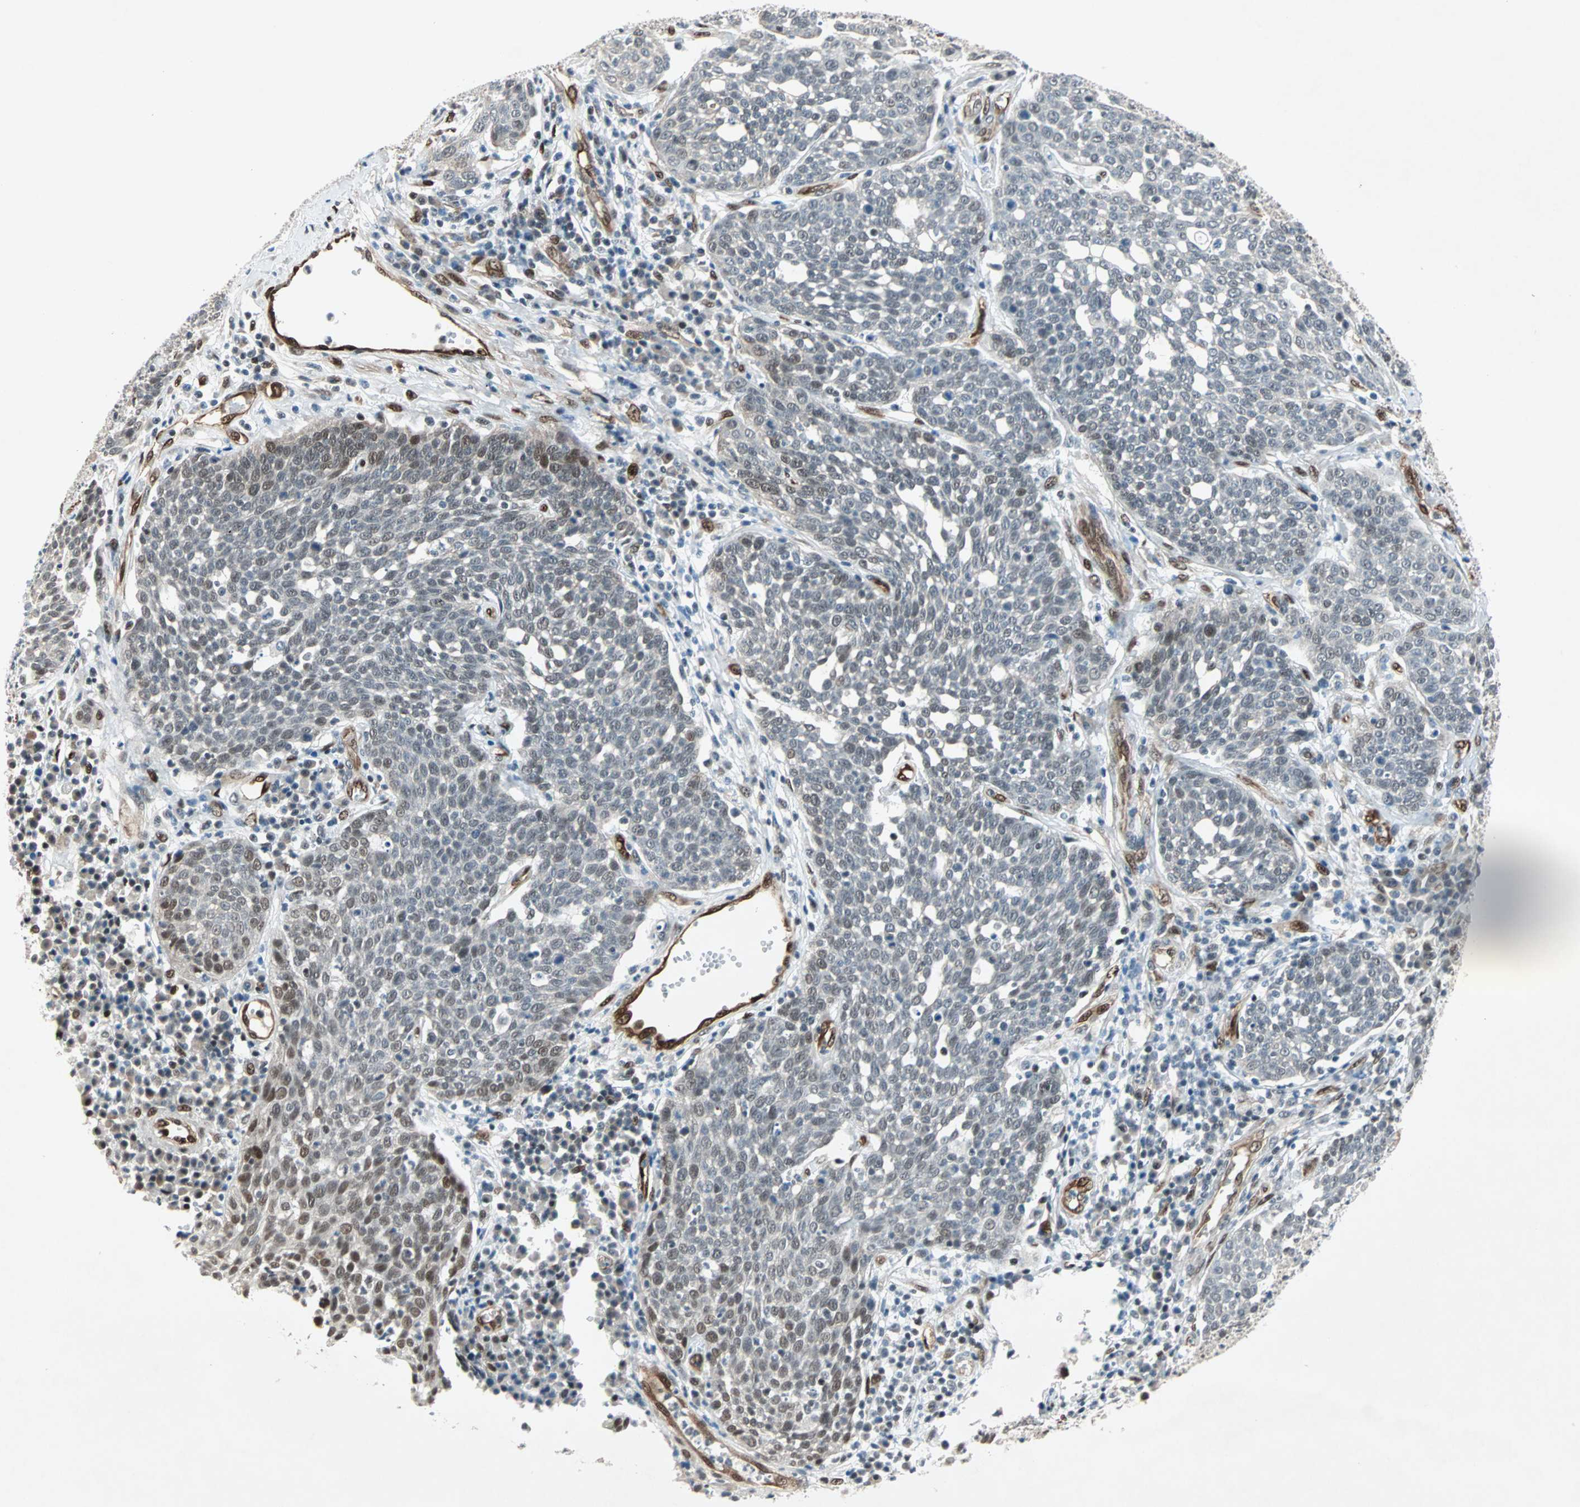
{"staining": {"intensity": "moderate", "quantity": "<25%", "location": "nuclear"}, "tissue": "cervical cancer", "cell_type": "Tumor cells", "image_type": "cancer", "snomed": [{"axis": "morphology", "description": "Squamous cell carcinoma, NOS"}, {"axis": "topography", "description": "Cervix"}], "caption": "IHC (DAB (3,3'-diaminobenzidine)) staining of human cervical squamous cell carcinoma exhibits moderate nuclear protein expression in approximately <25% of tumor cells.", "gene": "WWTR1", "patient": {"sex": "female", "age": 34}}